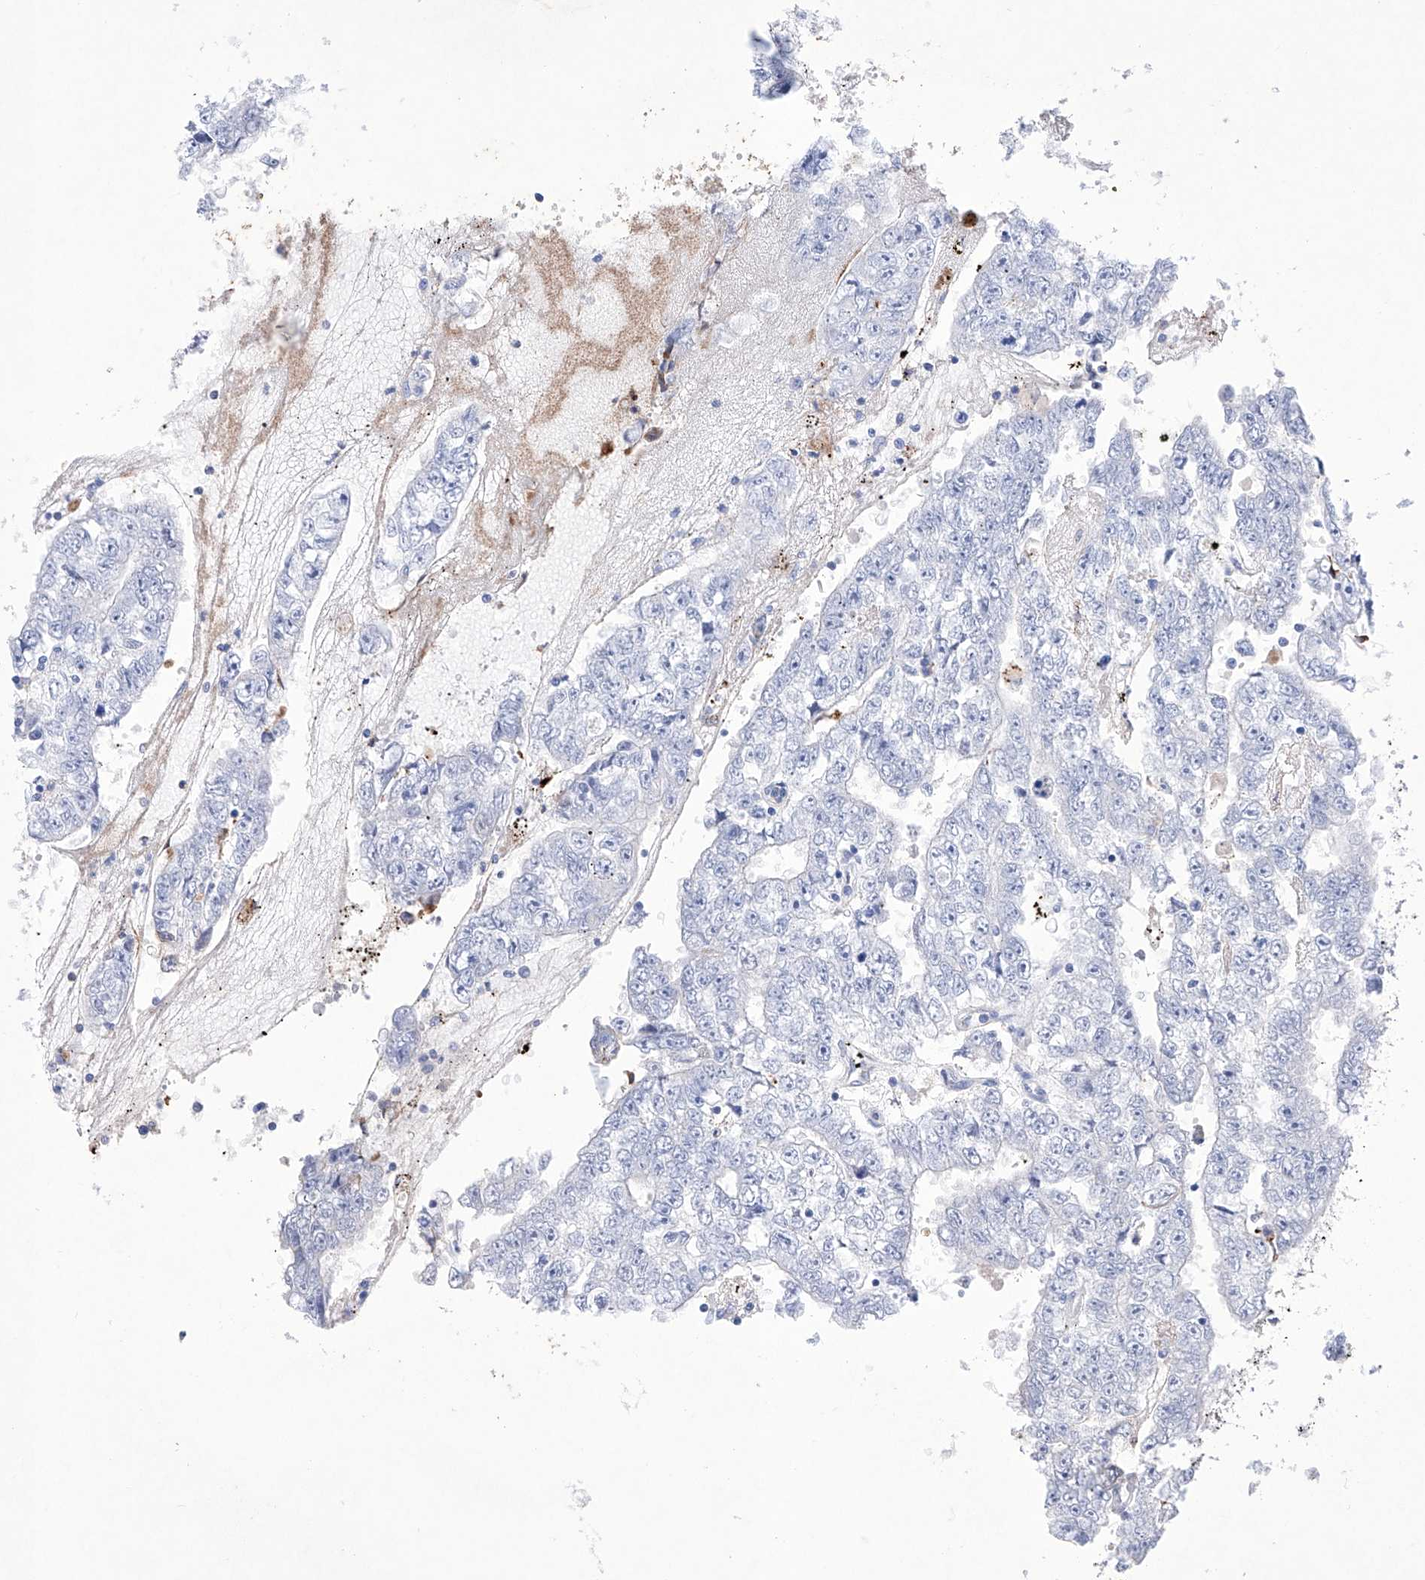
{"staining": {"intensity": "negative", "quantity": "none", "location": "none"}, "tissue": "testis cancer", "cell_type": "Tumor cells", "image_type": "cancer", "snomed": [{"axis": "morphology", "description": "Carcinoma, Embryonal, NOS"}, {"axis": "topography", "description": "Testis"}], "caption": "This is an immunohistochemistry micrograph of embryonal carcinoma (testis). There is no expression in tumor cells.", "gene": "NRROS", "patient": {"sex": "male", "age": 25}}